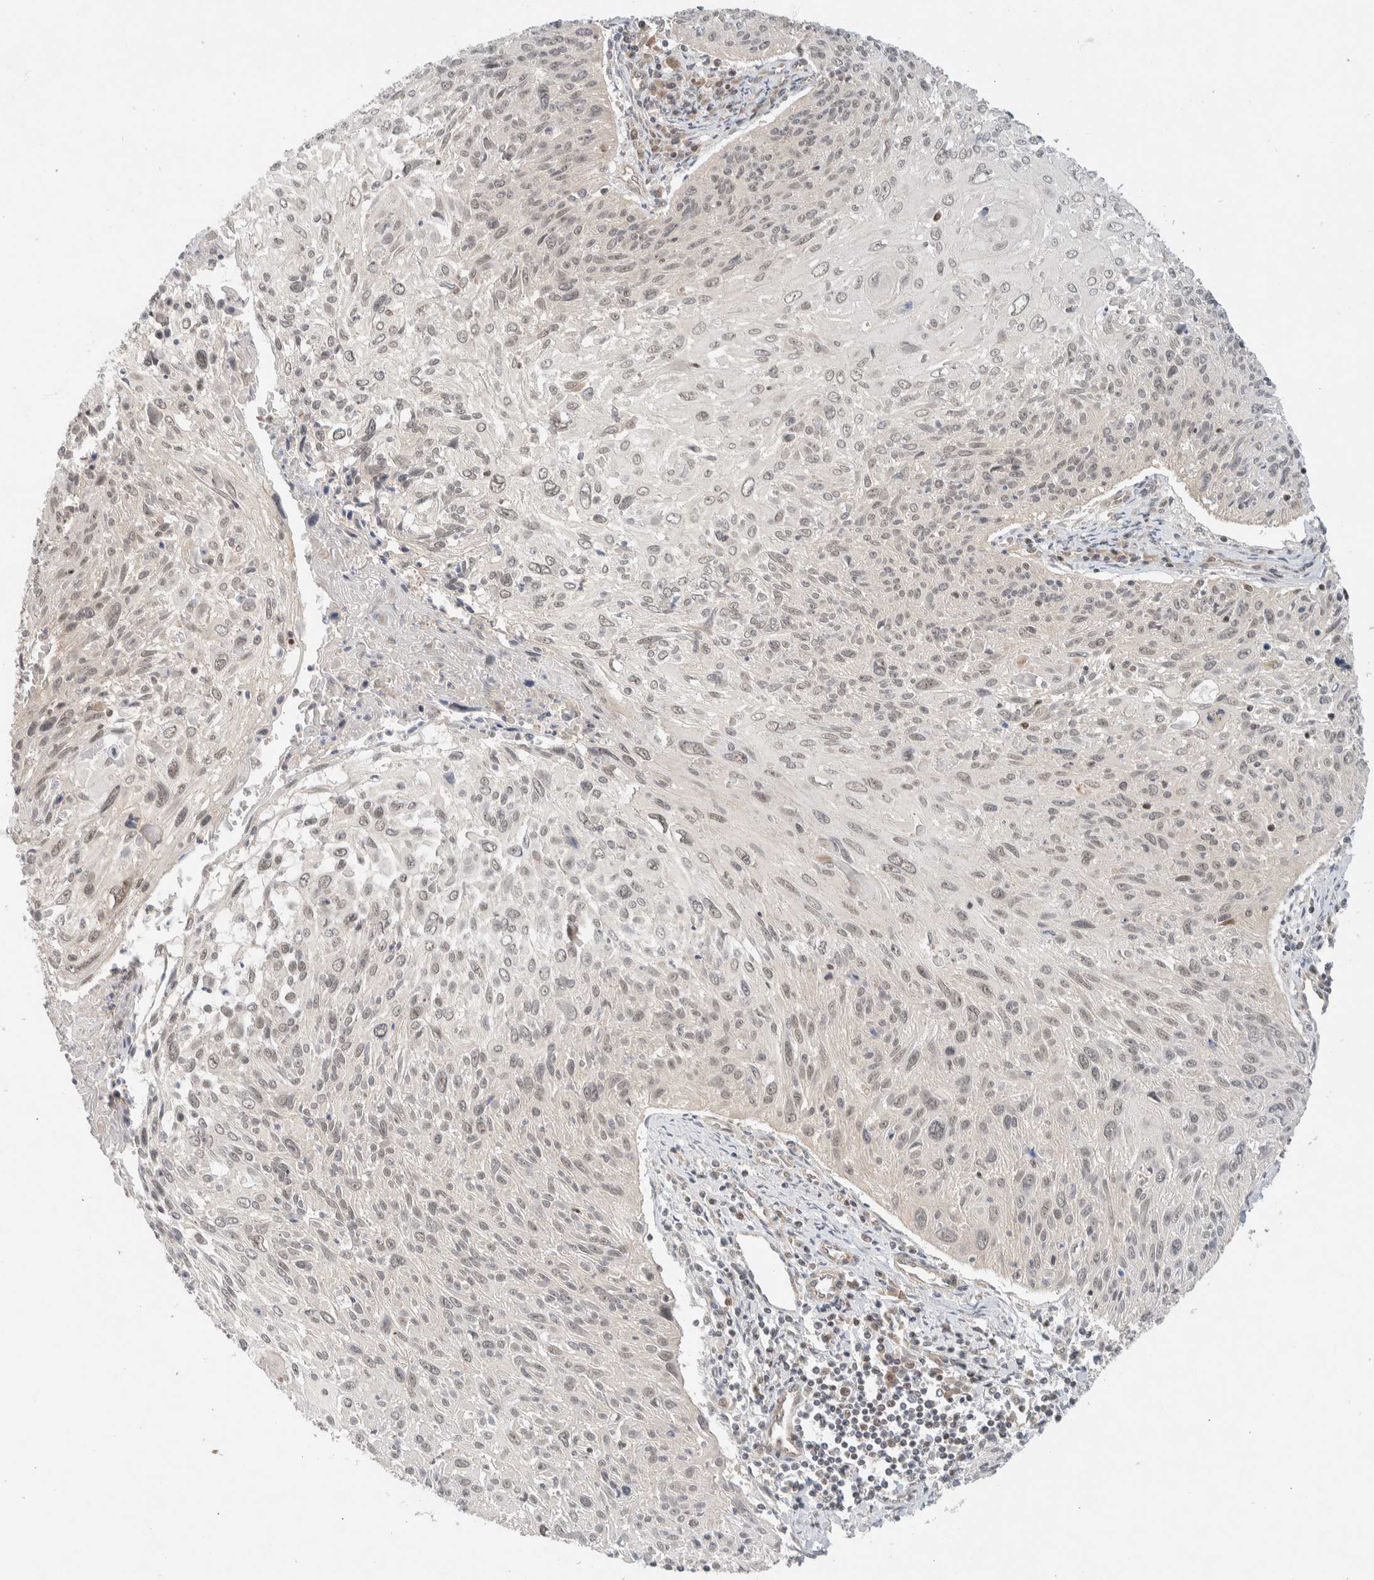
{"staining": {"intensity": "weak", "quantity": "25%-75%", "location": "nuclear"}, "tissue": "cervical cancer", "cell_type": "Tumor cells", "image_type": "cancer", "snomed": [{"axis": "morphology", "description": "Squamous cell carcinoma, NOS"}, {"axis": "topography", "description": "Cervix"}], "caption": "Protein analysis of squamous cell carcinoma (cervical) tissue demonstrates weak nuclear positivity in about 25%-75% of tumor cells. The staining is performed using DAB (3,3'-diaminobenzidine) brown chromogen to label protein expression. The nuclei are counter-stained blue using hematoxylin.", "gene": "C8orf76", "patient": {"sex": "female", "age": 51}}